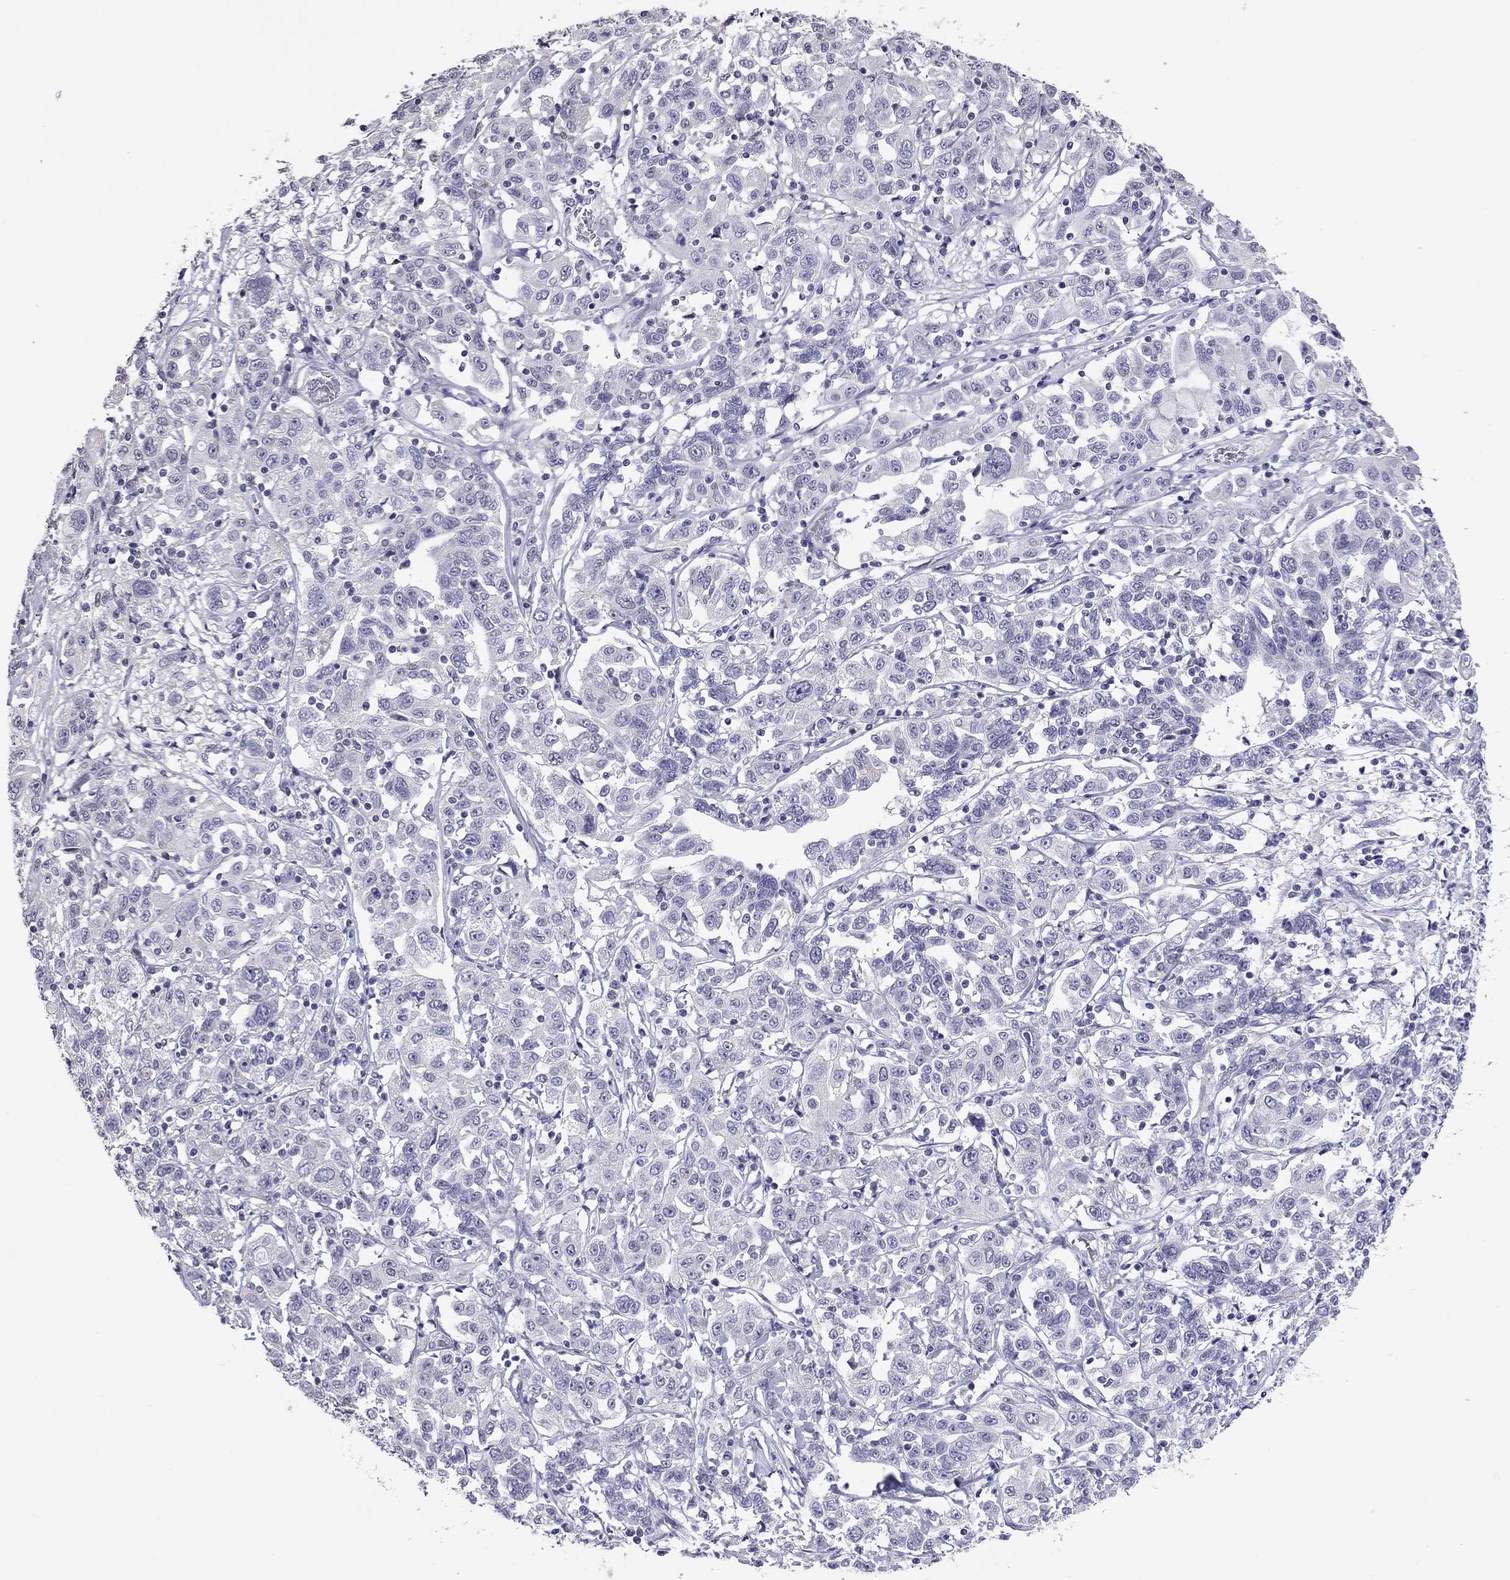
{"staining": {"intensity": "negative", "quantity": "none", "location": "none"}, "tissue": "liver cancer", "cell_type": "Tumor cells", "image_type": "cancer", "snomed": [{"axis": "morphology", "description": "Adenocarcinoma, NOS"}, {"axis": "morphology", "description": "Cholangiocarcinoma"}, {"axis": "topography", "description": "Liver"}], "caption": "Tumor cells show no significant protein positivity in liver cancer.", "gene": "PPP1R3A", "patient": {"sex": "male", "age": 64}}